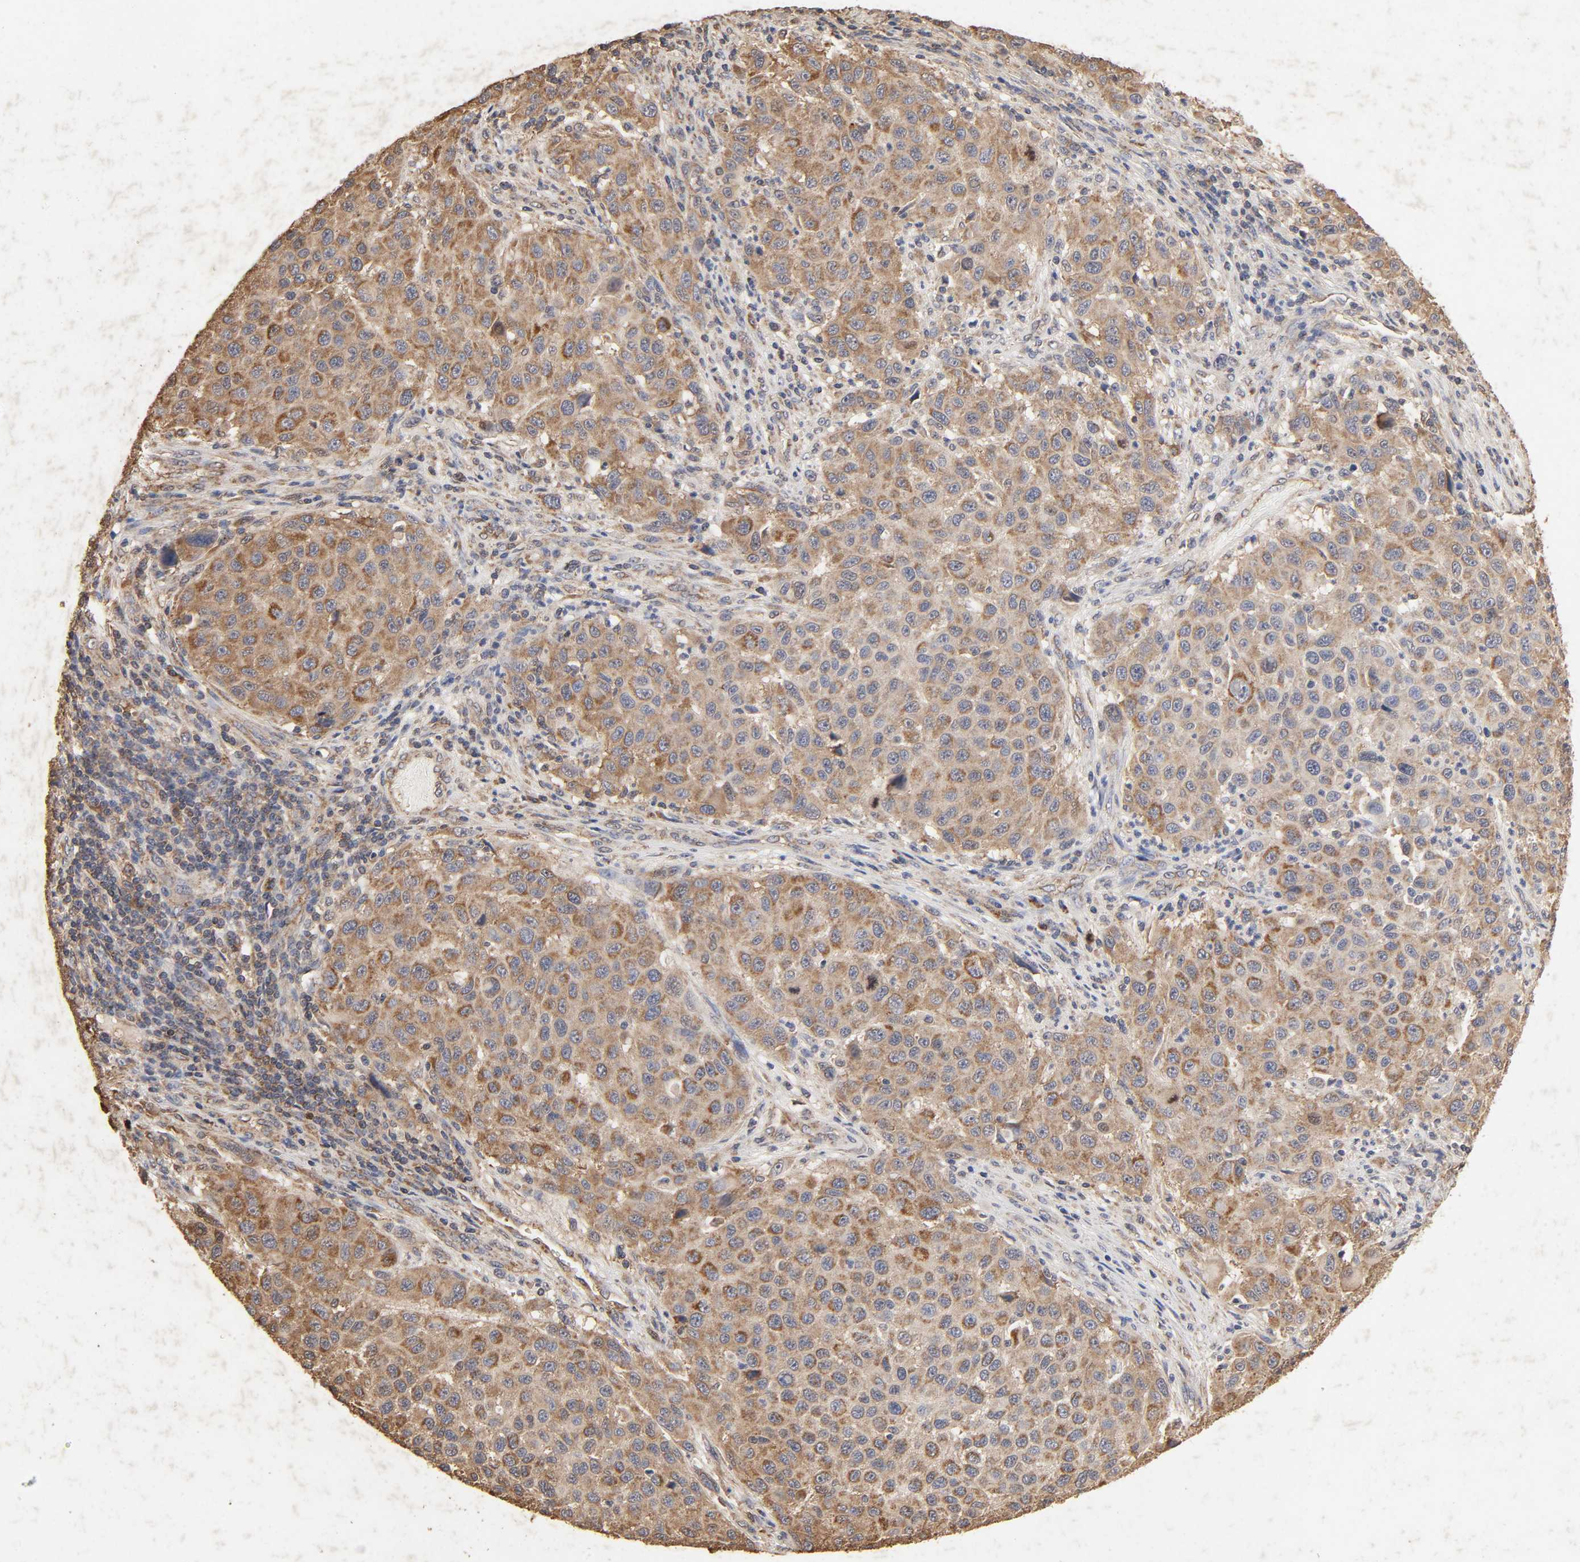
{"staining": {"intensity": "moderate", "quantity": ">75%", "location": "cytoplasmic/membranous"}, "tissue": "melanoma", "cell_type": "Tumor cells", "image_type": "cancer", "snomed": [{"axis": "morphology", "description": "Malignant melanoma, Metastatic site"}, {"axis": "topography", "description": "Lymph node"}], "caption": "Malignant melanoma (metastatic site) stained for a protein (brown) exhibits moderate cytoplasmic/membranous positive expression in about >75% of tumor cells.", "gene": "CYCS", "patient": {"sex": "male", "age": 61}}